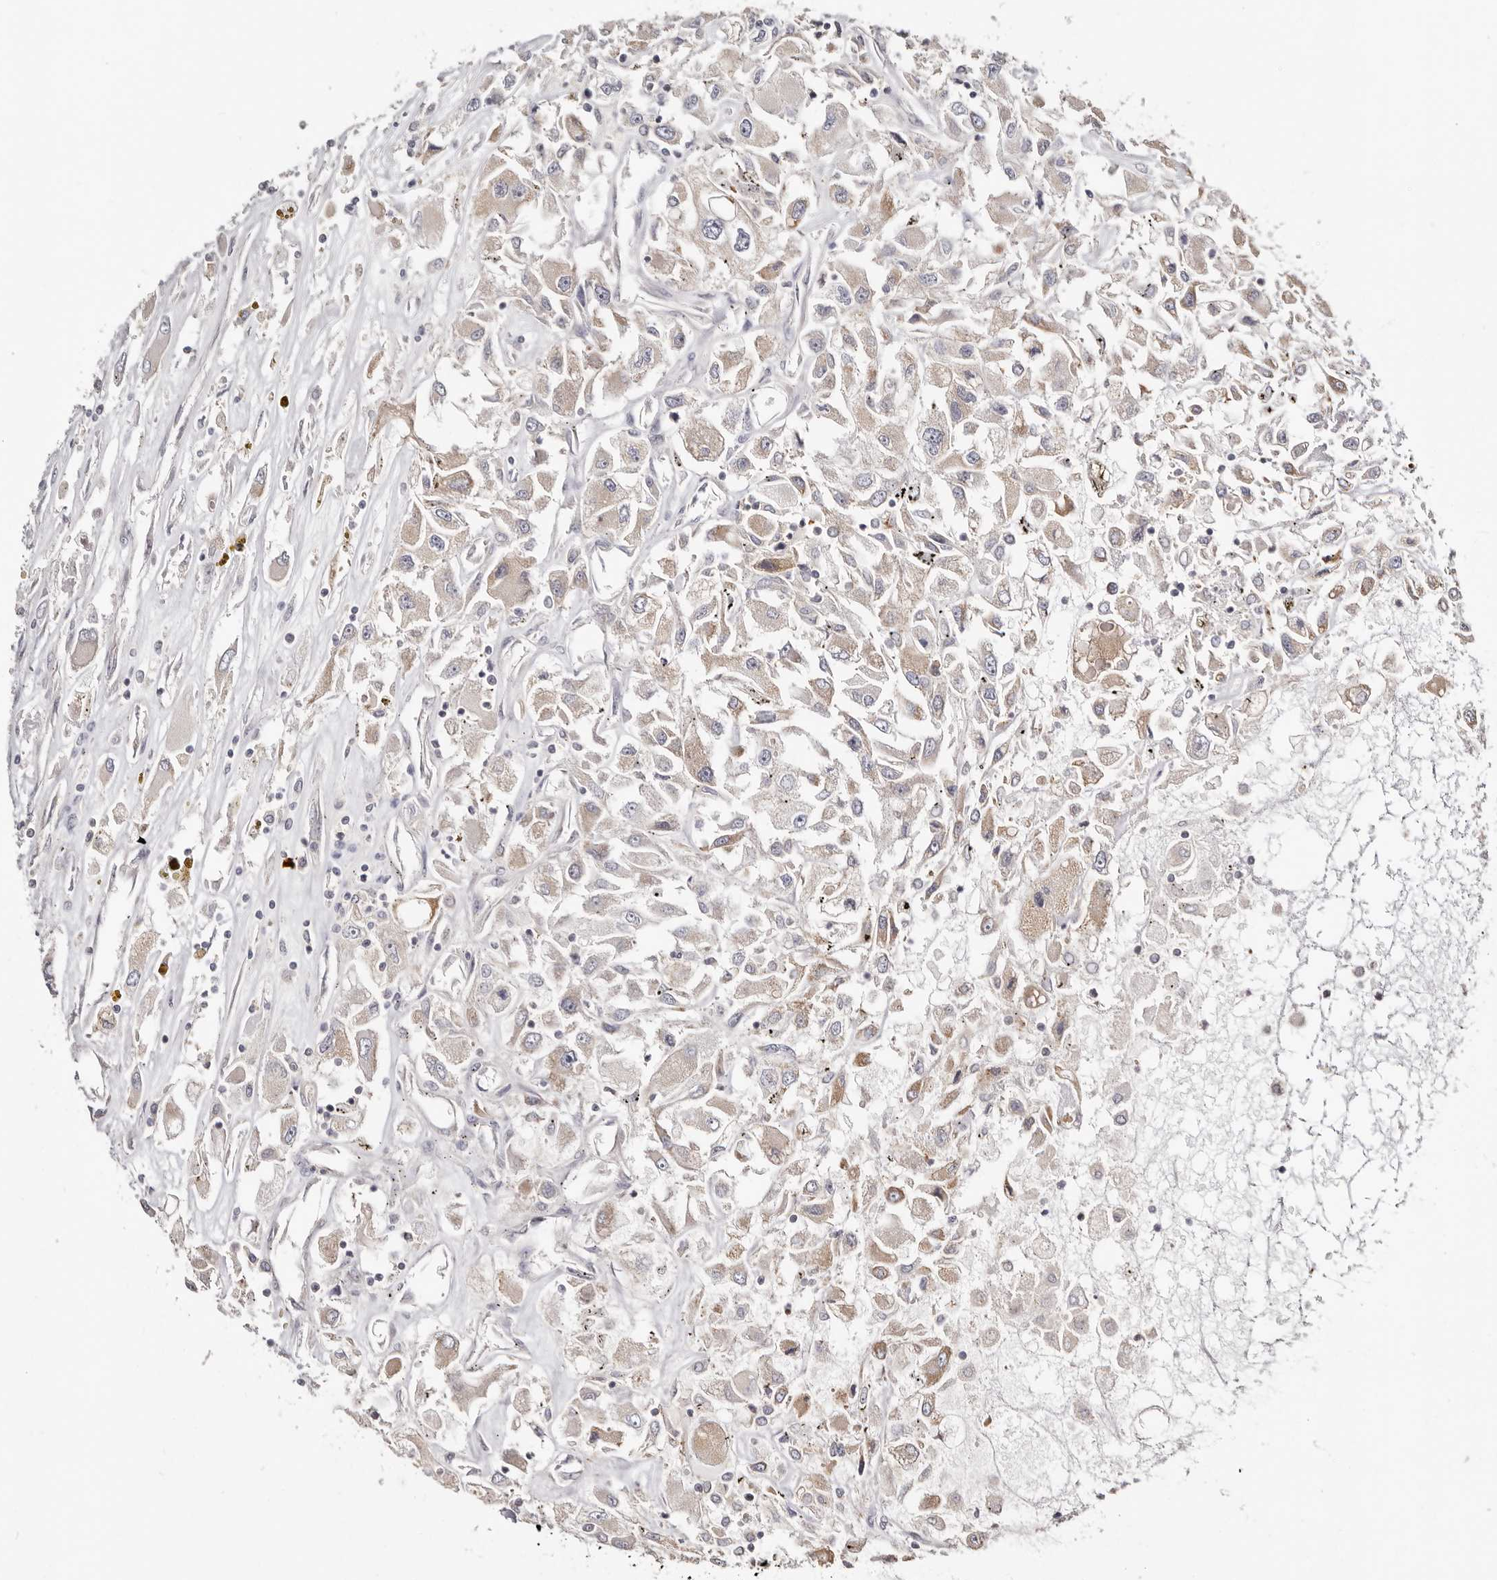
{"staining": {"intensity": "negative", "quantity": "none", "location": "none"}, "tissue": "renal cancer", "cell_type": "Tumor cells", "image_type": "cancer", "snomed": [{"axis": "morphology", "description": "Adenocarcinoma, NOS"}, {"axis": "topography", "description": "Kidney"}], "caption": "Adenocarcinoma (renal) was stained to show a protein in brown. There is no significant expression in tumor cells.", "gene": "S100A14", "patient": {"sex": "female", "age": 52}}